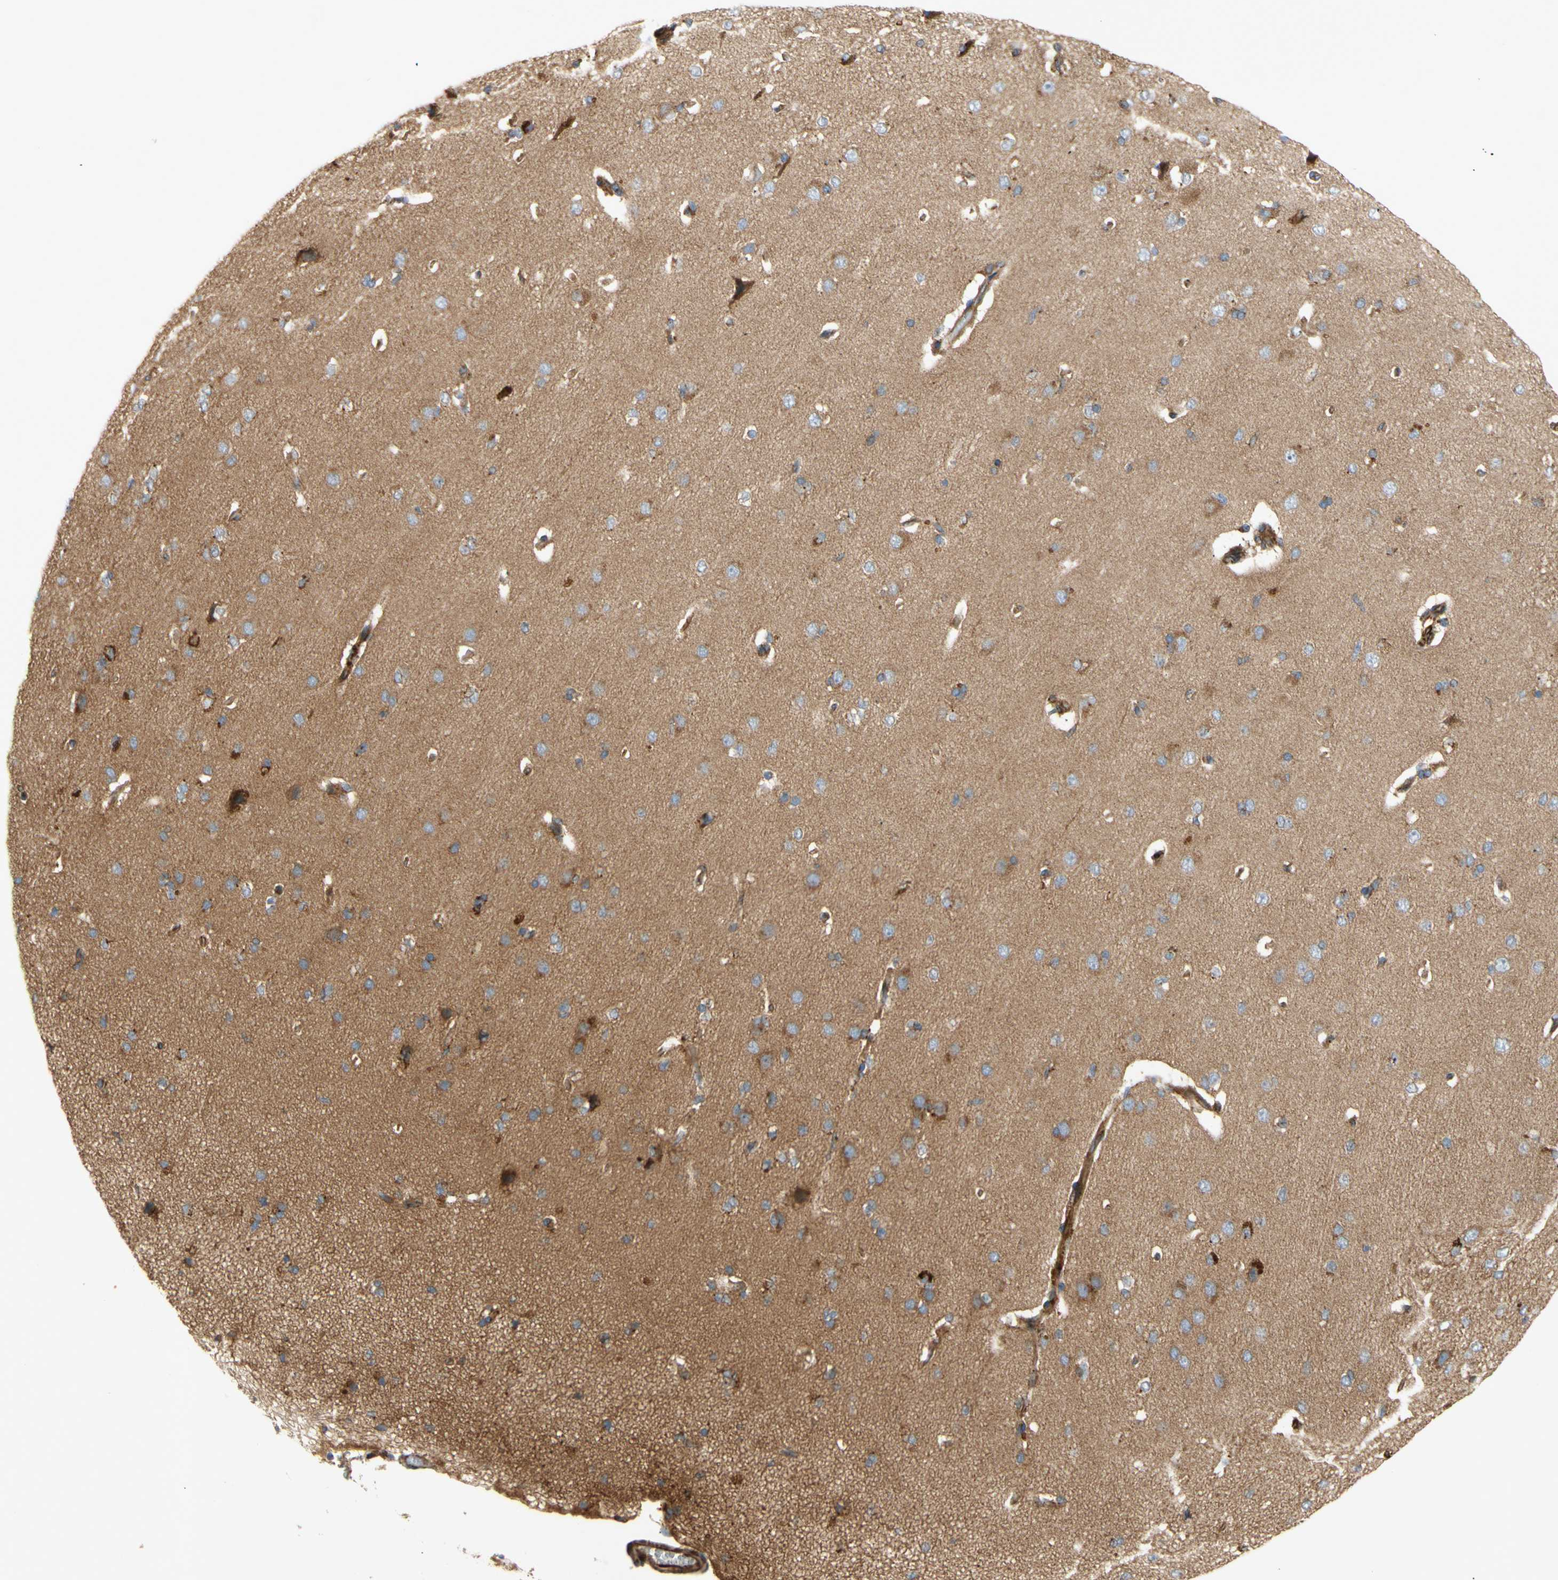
{"staining": {"intensity": "strong", "quantity": ">75%", "location": "cytoplasmic/membranous"}, "tissue": "cerebral cortex", "cell_type": "Endothelial cells", "image_type": "normal", "snomed": [{"axis": "morphology", "description": "Normal tissue, NOS"}, {"axis": "topography", "description": "Cerebral cortex"}], "caption": "Immunohistochemical staining of benign human cerebral cortex reveals >75% levels of strong cytoplasmic/membranous protein positivity in about >75% of endothelial cells.", "gene": "TUBG2", "patient": {"sex": "male", "age": 62}}